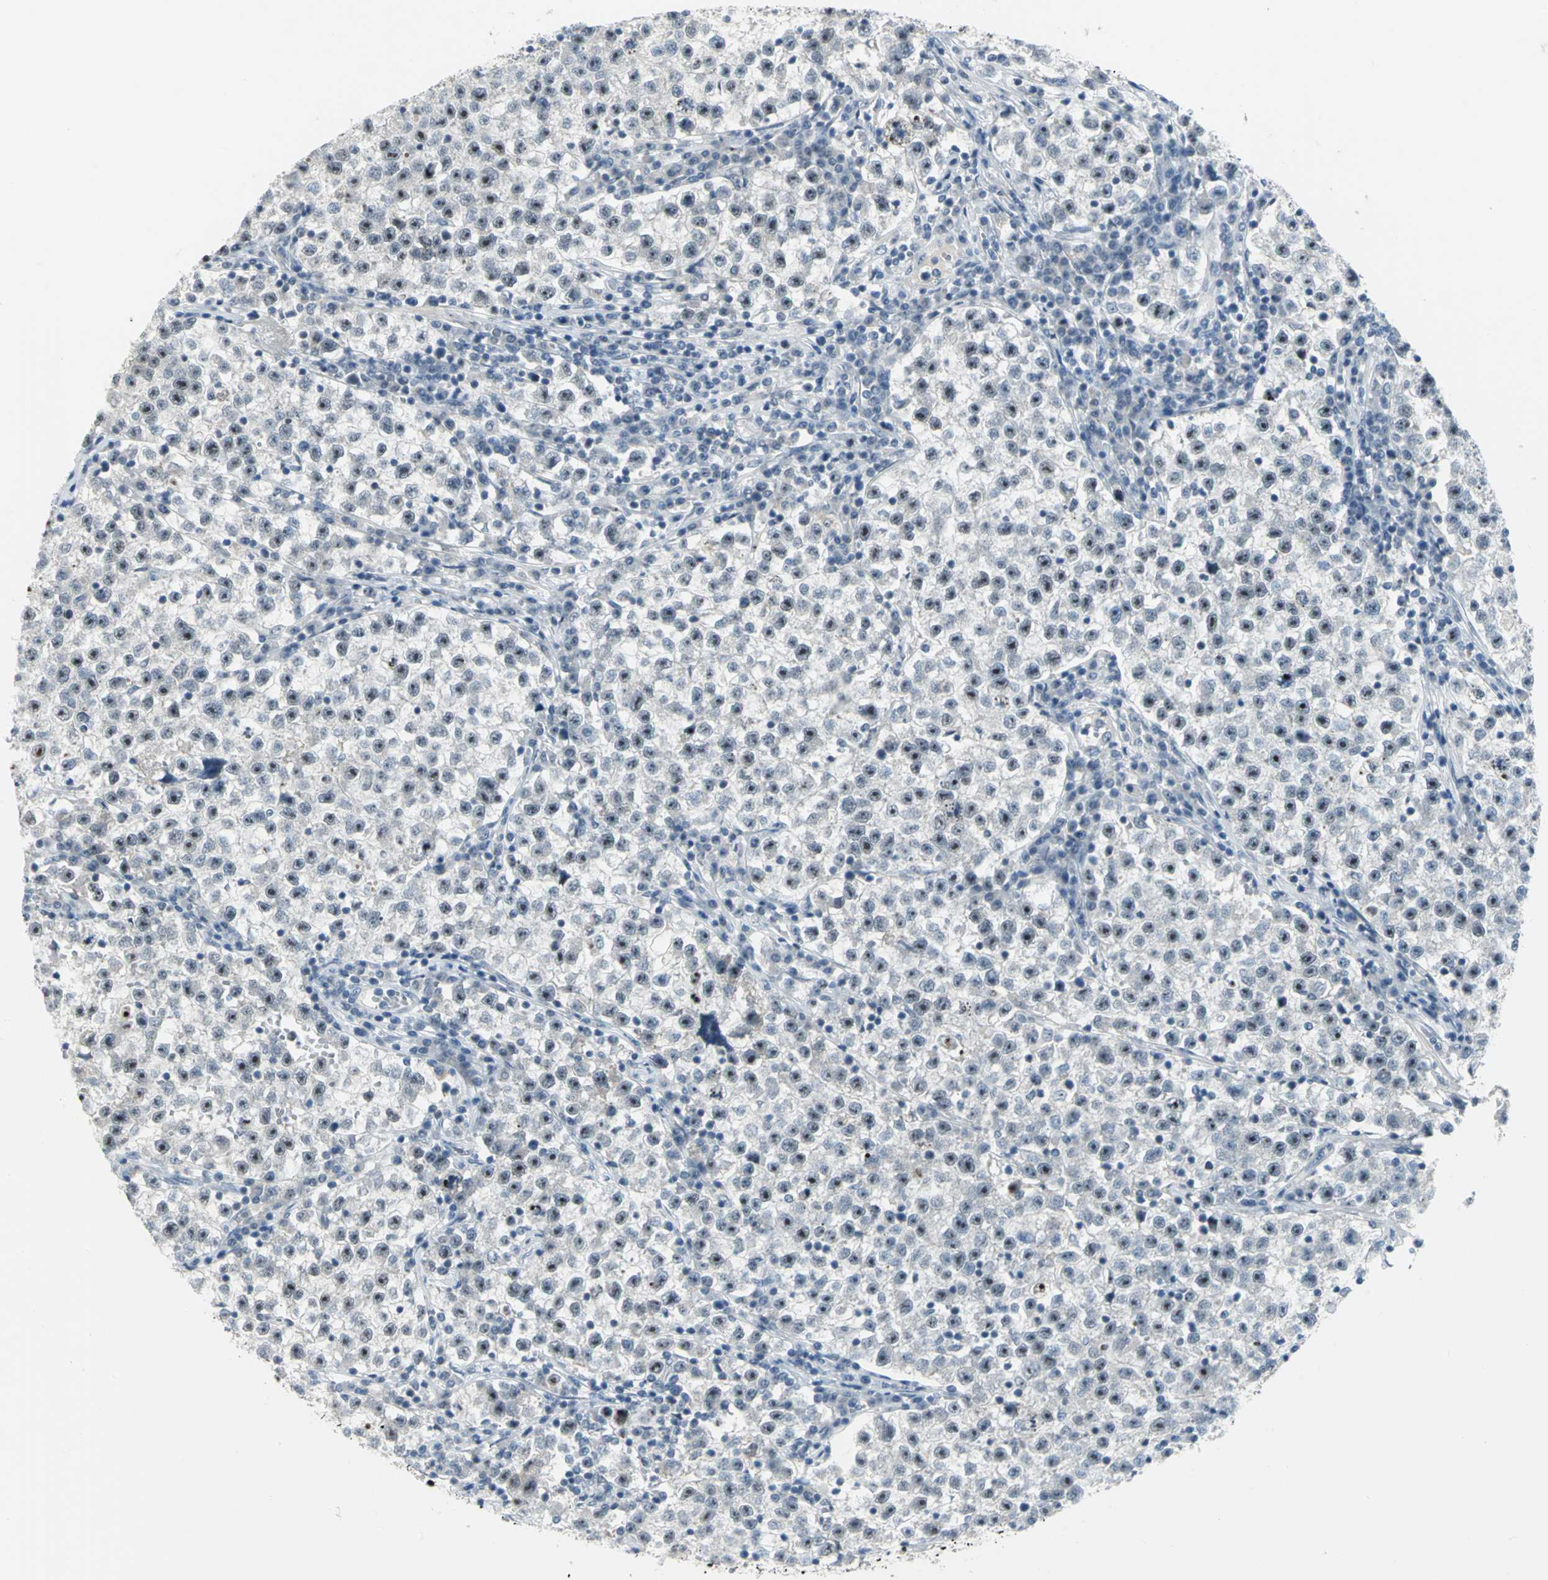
{"staining": {"intensity": "strong", "quantity": ">75%", "location": "nuclear"}, "tissue": "testis cancer", "cell_type": "Tumor cells", "image_type": "cancer", "snomed": [{"axis": "morphology", "description": "Seminoma, NOS"}, {"axis": "topography", "description": "Testis"}], "caption": "The immunohistochemical stain highlights strong nuclear positivity in tumor cells of testis cancer tissue.", "gene": "MYBBP1A", "patient": {"sex": "male", "age": 22}}